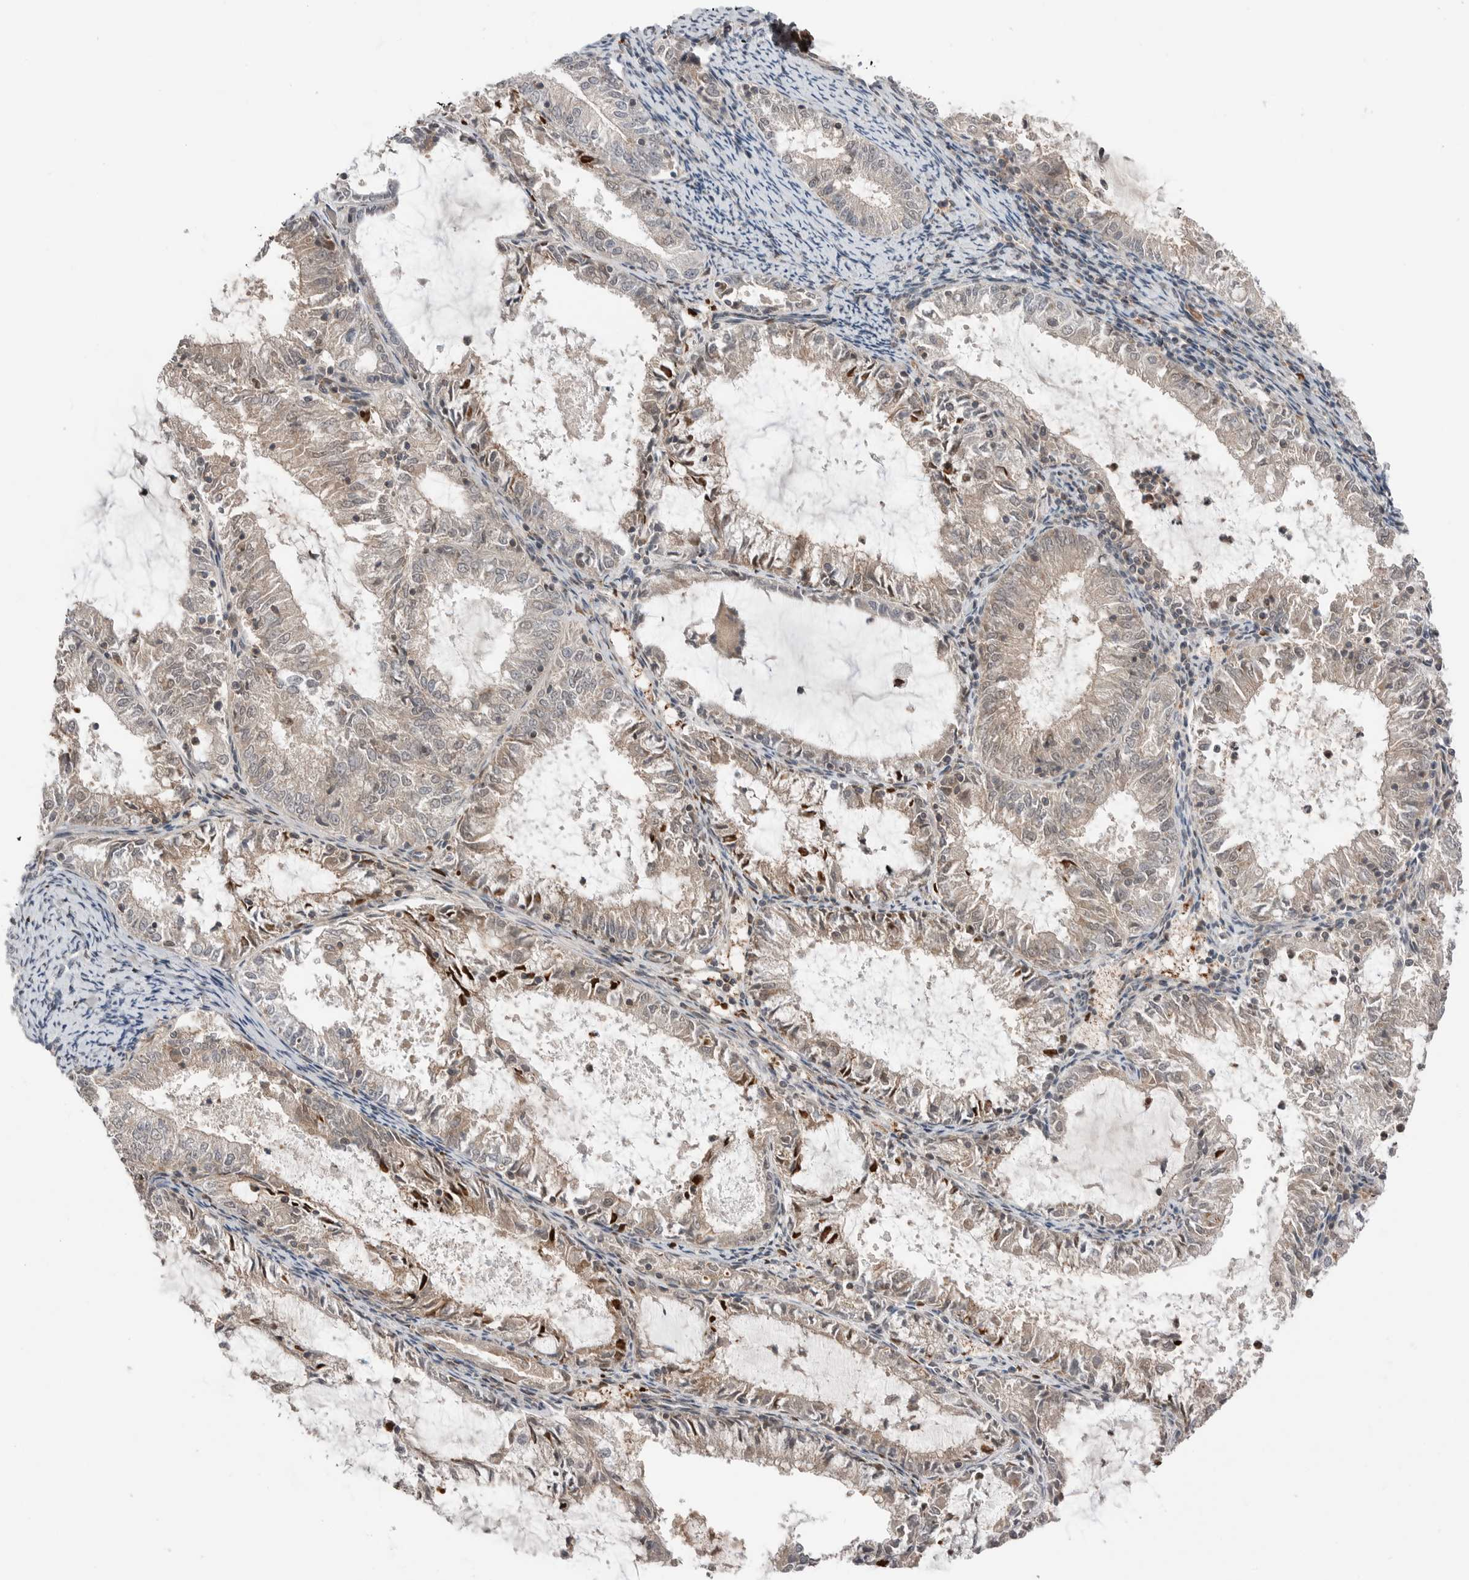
{"staining": {"intensity": "weak", "quantity": ">75%", "location": "cytoplasmic/membranous"}, "tissue": "endometrial cancer", "cell_type": "Tumor cells", "image_type": "cancer", "snomed": [{"axis": "morphology", "description": "Adenocarcinoma, NOS"}, {"axis": "topography", "description": "Endometrium"}], "caption": "IHC staining of endometrial cancer, which exhibits low levels of weak cytoplasmic/membranous positivity in approximately >75% of tumor cells indicating weak cytoplasmic/membranous protein expression. The staining was performed using DAB (brown) for protein detection and nuclei were counterstained in hematoxylin (blue).", "gene": "PEAK1", "patient": {"sex": "female", "age": 57}}